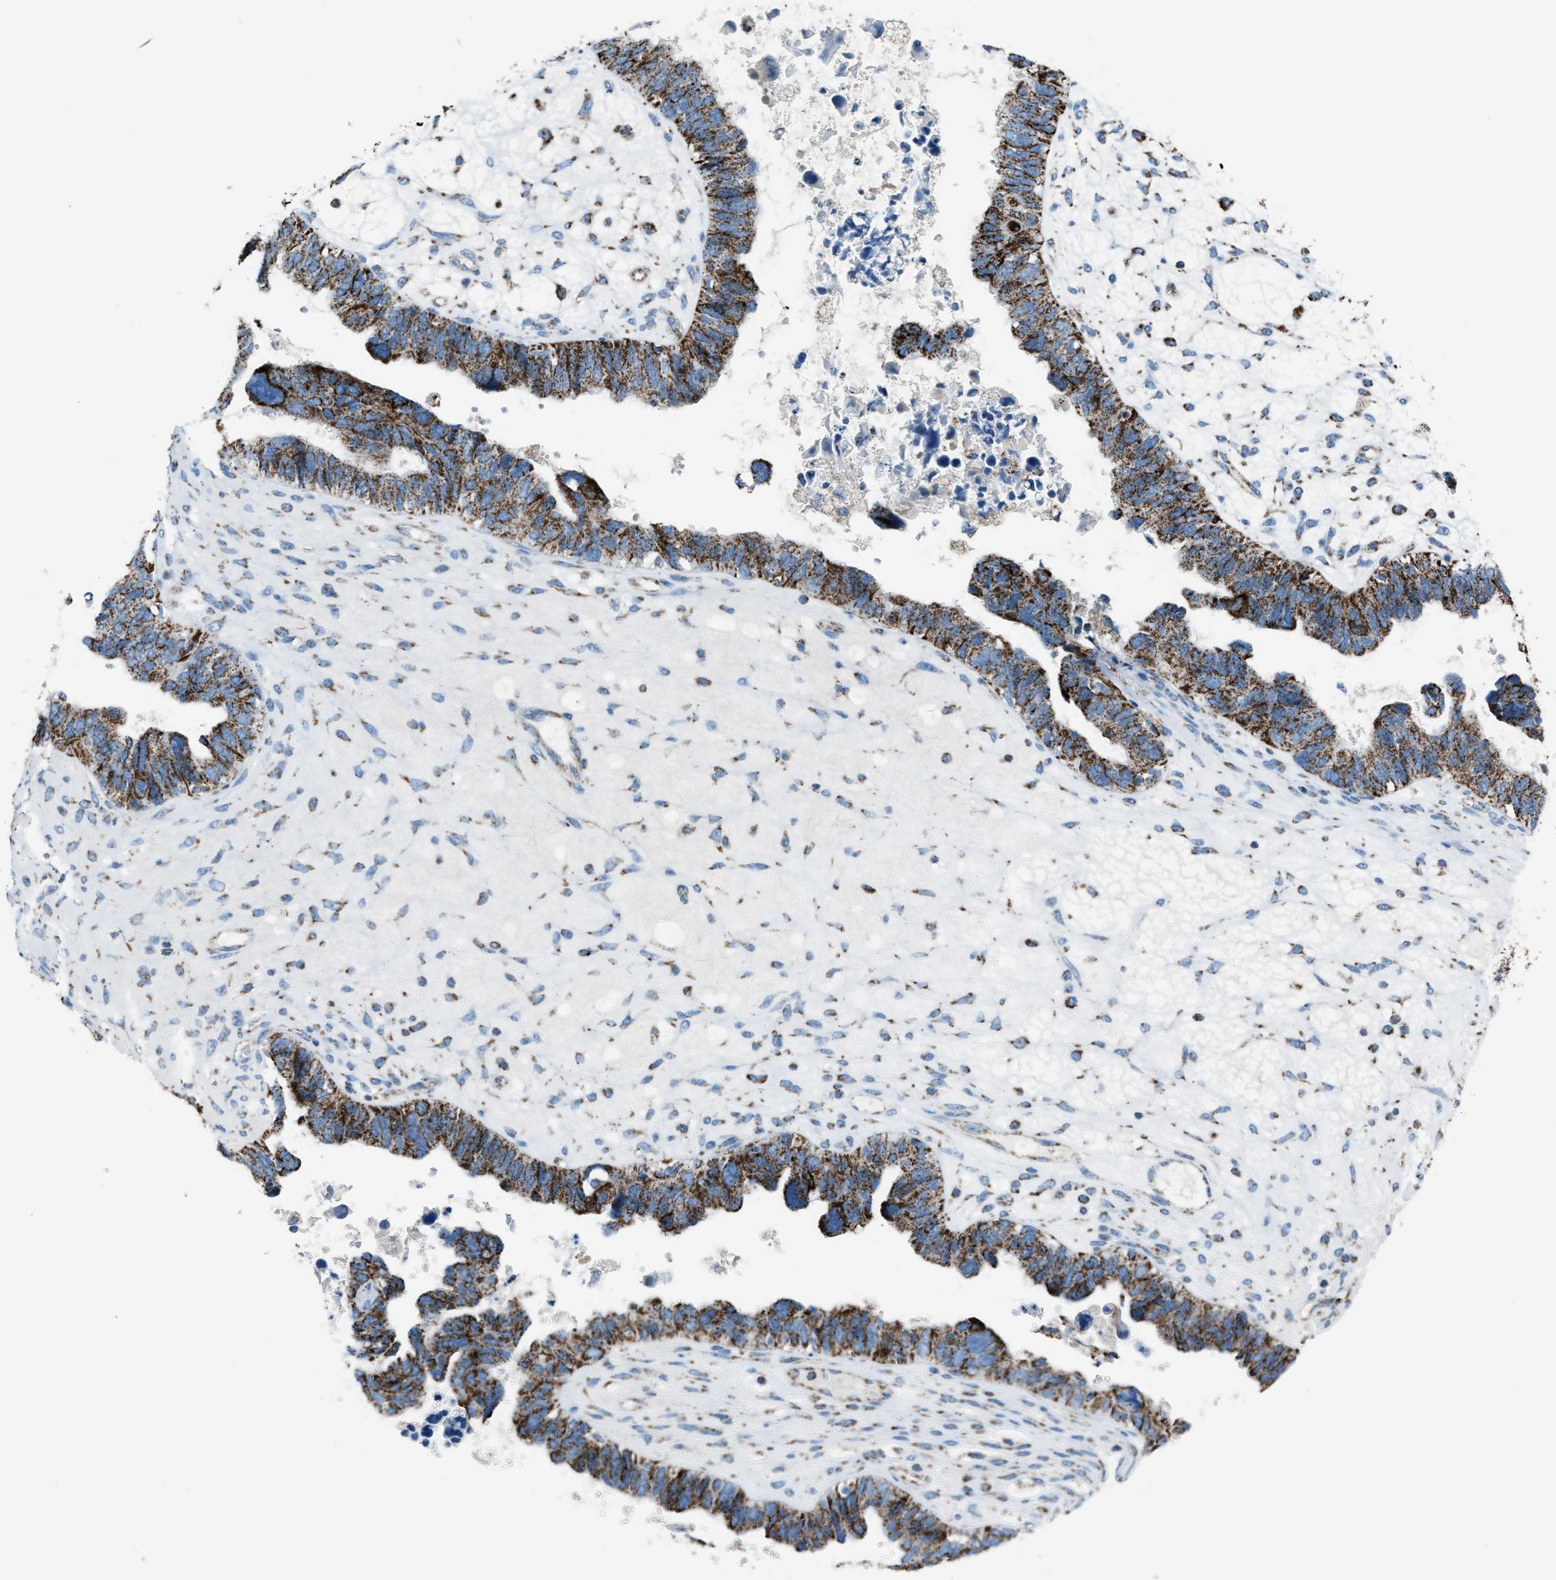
{"staining": {"intensity": "strong", "quantity": ">75%", "location": "cytoplasmic/membranous"}, "tissue": "ovarian cancer", "cell_type": "Tumor cells", "image_type": "cancer", "snomed": [{"axis": "morphology", "description": "Cystadenocarcinoma, serous, NOS"}, {"axis": "topography", "description": "Ovary"}], "caption": "Immunohistochemical staining of serous cystadenocarcinoma (ovarian) reveals high levels of strong cytoplasmic/membranous expression in approximately >75% of tumor cells. (Brightfield microscopy of DAB IHC at high magnification).", "gene": "MDH2", "patient": {"sex": "female", "age": 79}}